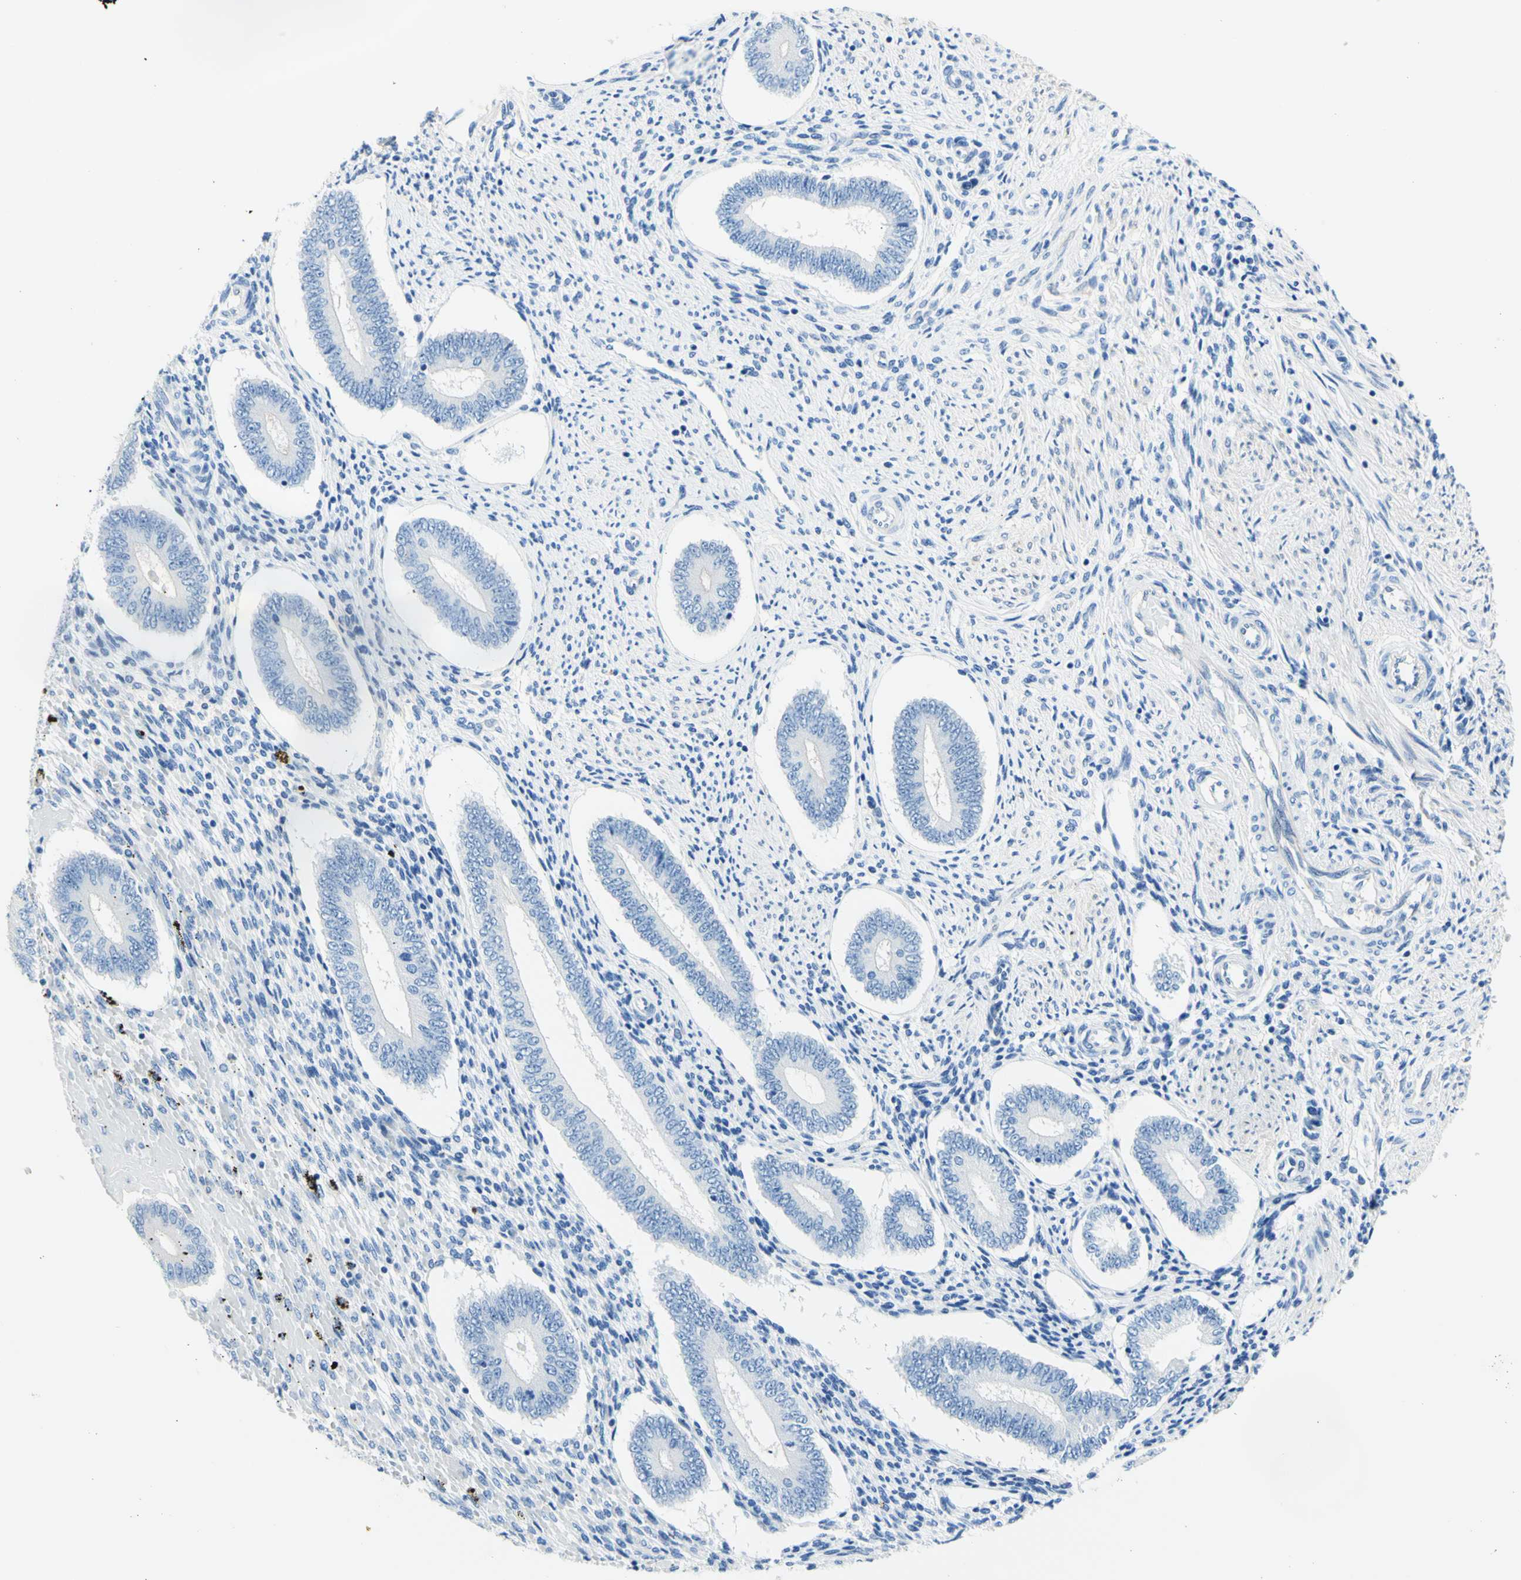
{"staining": {"intensity": "negative", "quantity": "none", "location": "none"}, "tissue": "endometrium", "cell_type": "Cells in endometrial stroma", "image_type": "normal", "snomed": [{"axis": "morphology", "description": "Normal tissue, NOS"}, {"axis": "topography", "description": "Endometrium"}], "caption": "Cells in endometrial stroma show no significant protein staining in unremarkable endometrium.", "gene": "HPCA", "patient": {"sex": "female", "age": 42}}